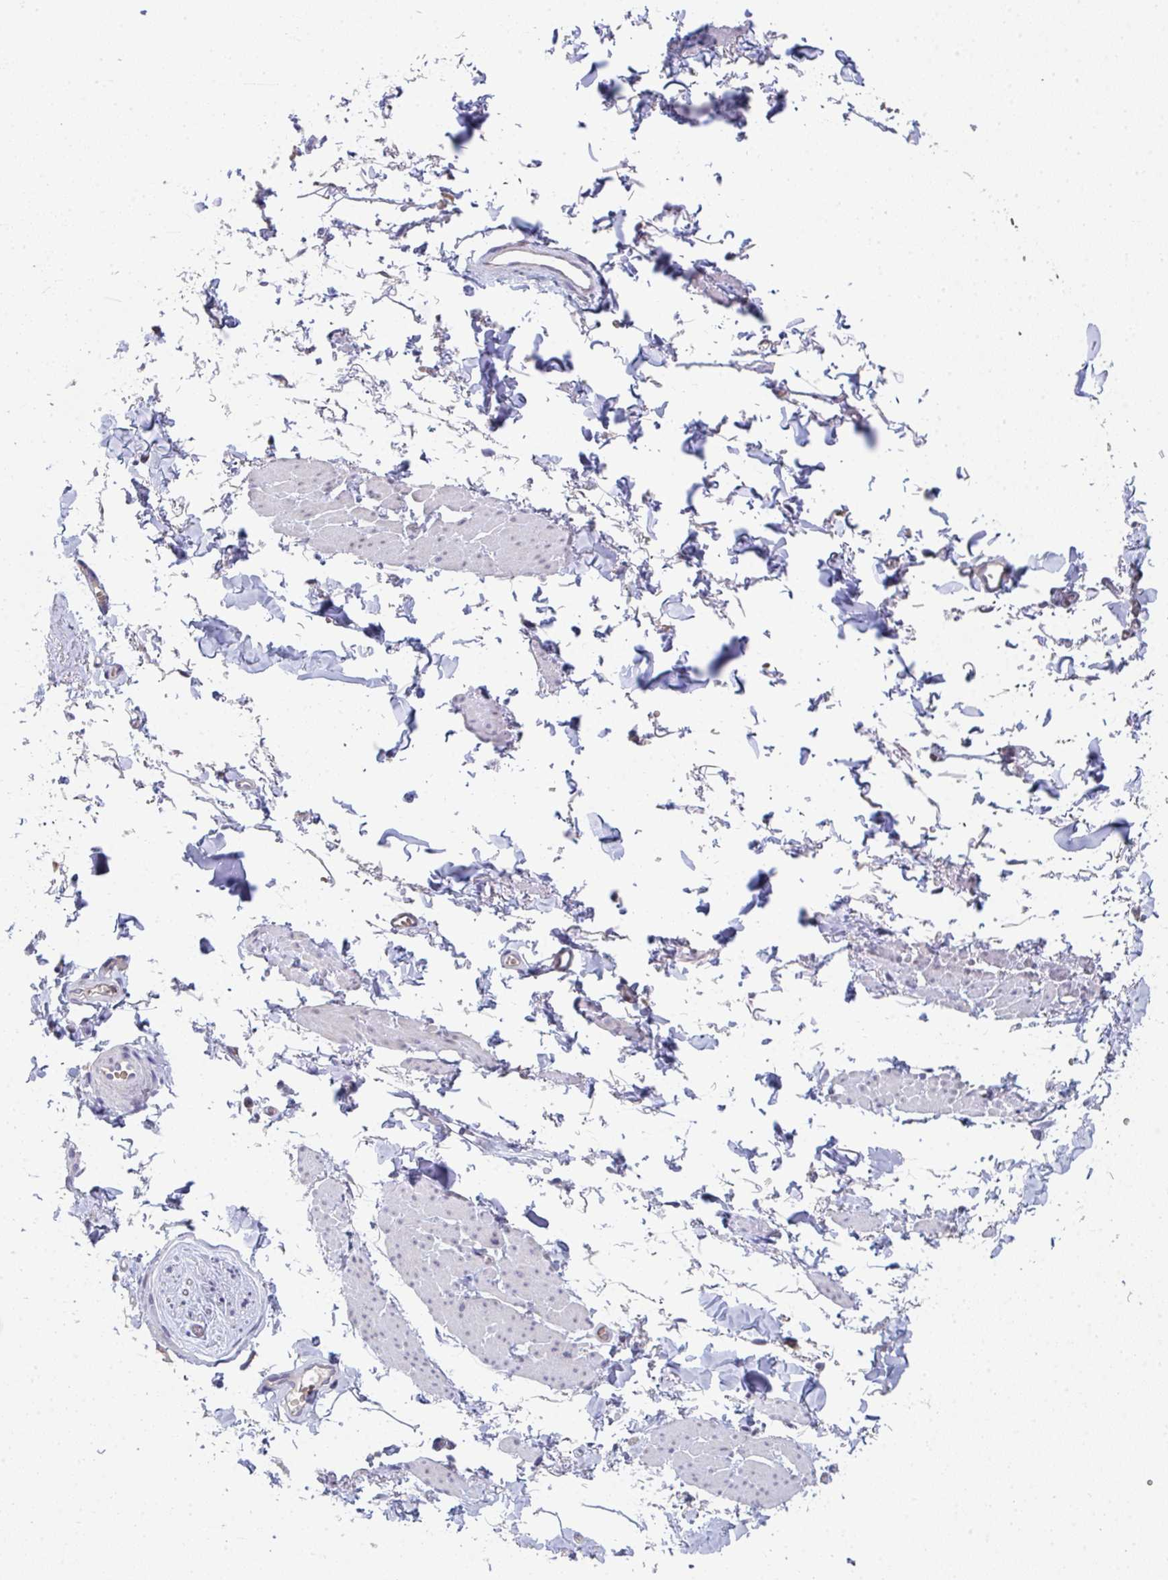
{"staining": {"intensity": "negative", "quantity": "none", "location": "none"}, "tissue": "adipose tissue", "cell_type": "Adipocytes", "image_type": "normal", "snomed": [{"axis": "morphology", "description": "Normal tissue, NOS"}, {"axis": "topography", "description": "Vulva"}, {"axis": "topography", "description": "Peripheral nerve tissue"}], "caption": "Adipocytes show no significant protein positivity in benign adipose tissue. (DAB IHC with hematoxylin counter stain).", "gene": "RIOK1", "patient": {"sex": "female", "age": 66}}